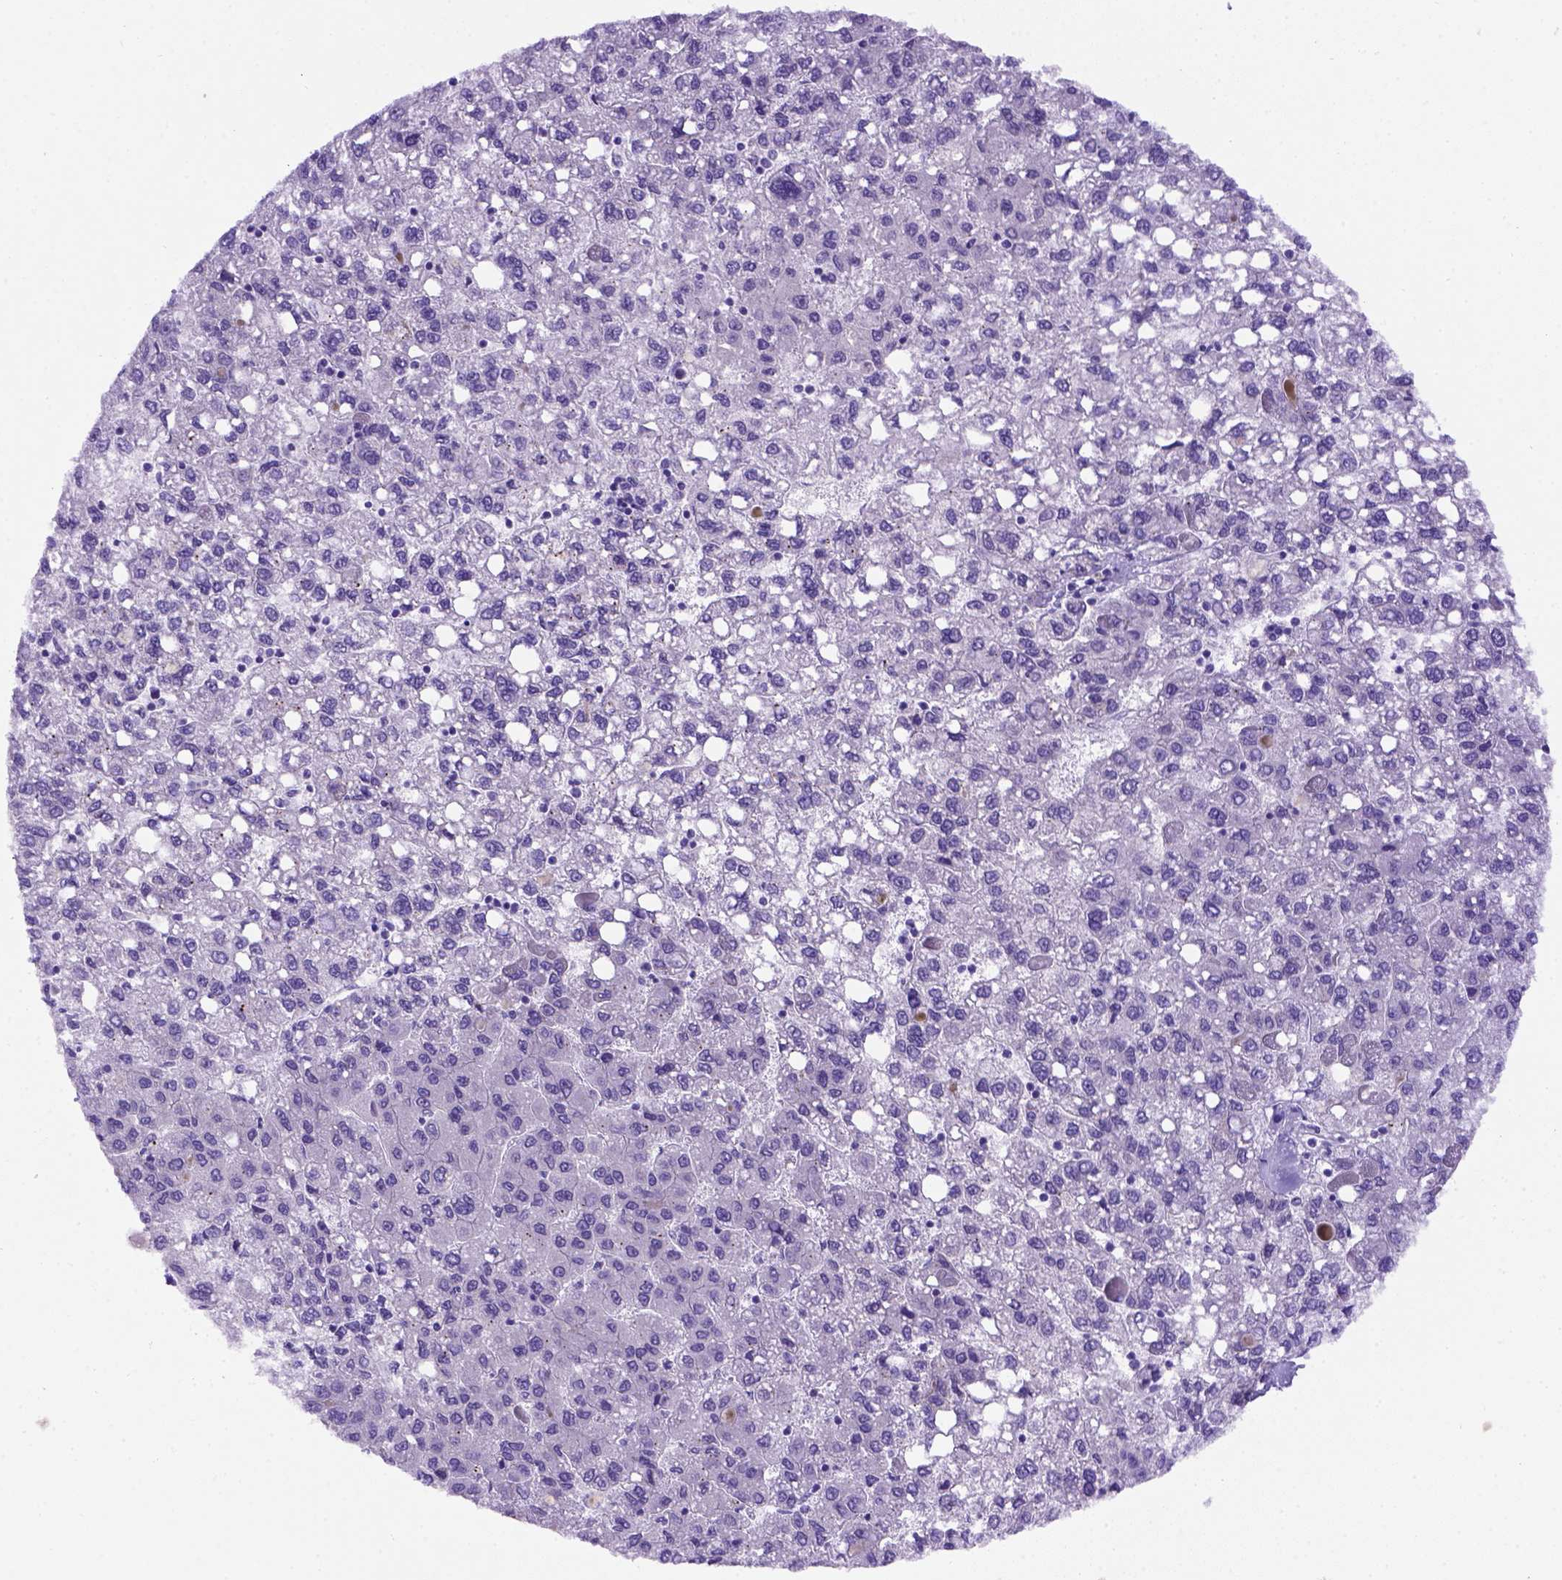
{"staining": {"intensity": "negative", "quantity": "none", "location": "none"}, "tissue": "liver cancer", "cell_type": "Tumor cells", "image_type": "cancer", "snomed": [{"axis": "morphology", "description": "Carcinoma, Hepatocellular, NOS"}, {"axis": "topography", "description": "Liver"}], "caption": "Immunohistochemical staining of human liver hepatocellular carcinoma exhibits no significant expression in tumor cells.", "gene": "FOXI1", "patient": {"sex": "female", "age": 82}}